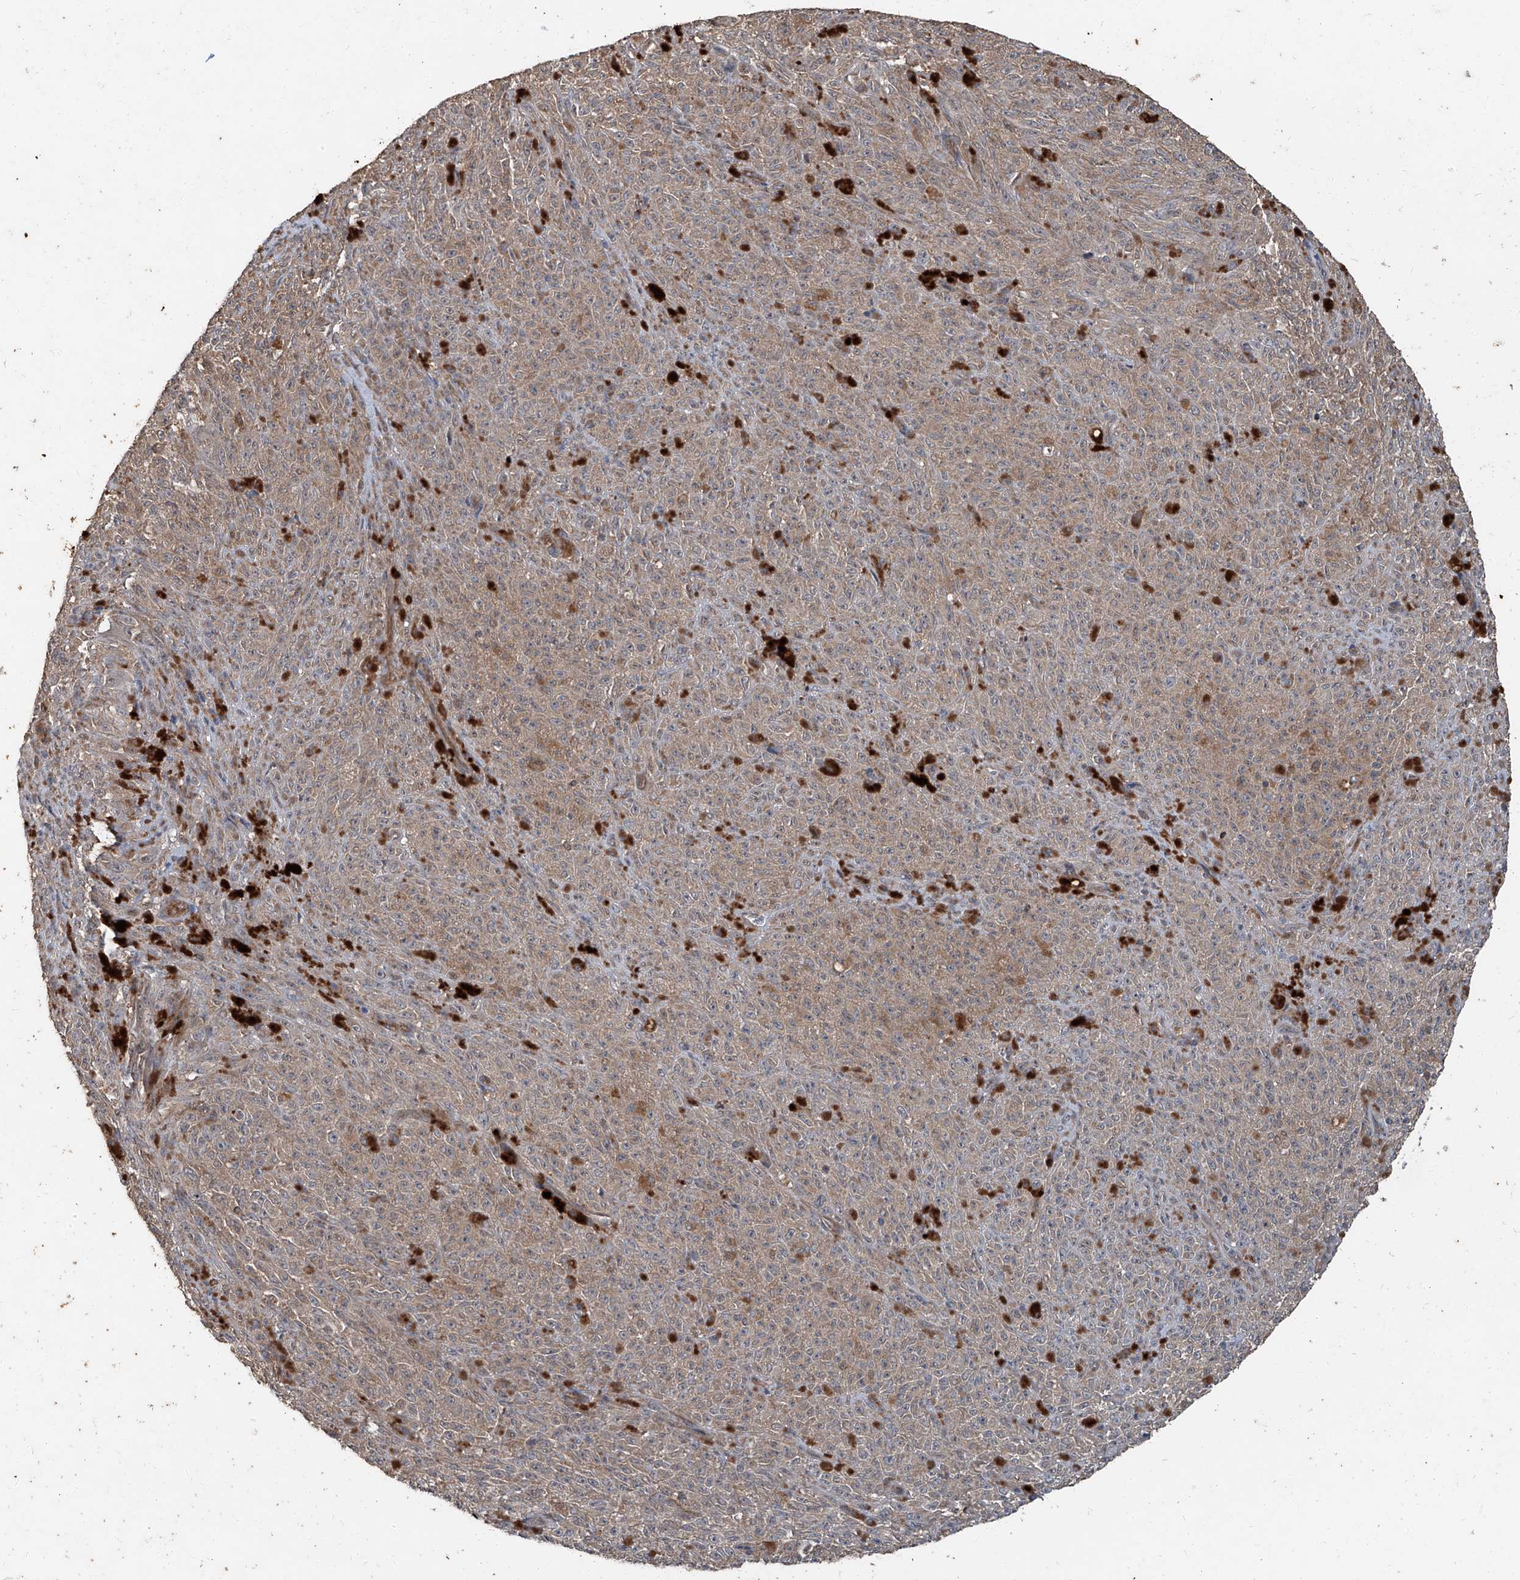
{"staining": {"intensity": "weak", "quantity": ">75%", "location": "cytoplasmic/membranous"}, "tissue": "melanoma", "cell_type": "Tumor cells", "image_type": "cancer", "snomed": [{"axis": "morphology", "description": "Malignant melanoma, NOS"}, {"axis": "topography", "description": "Skin"}], "caption": "About >75% of tumor cells in human malignant melanoma exhibit weak cytoplasmic/membranous protein staining as visualized by brown immunohistochemical staining.", "gene": "CCN1", "patient": {"sex": "female", "age": 82}}